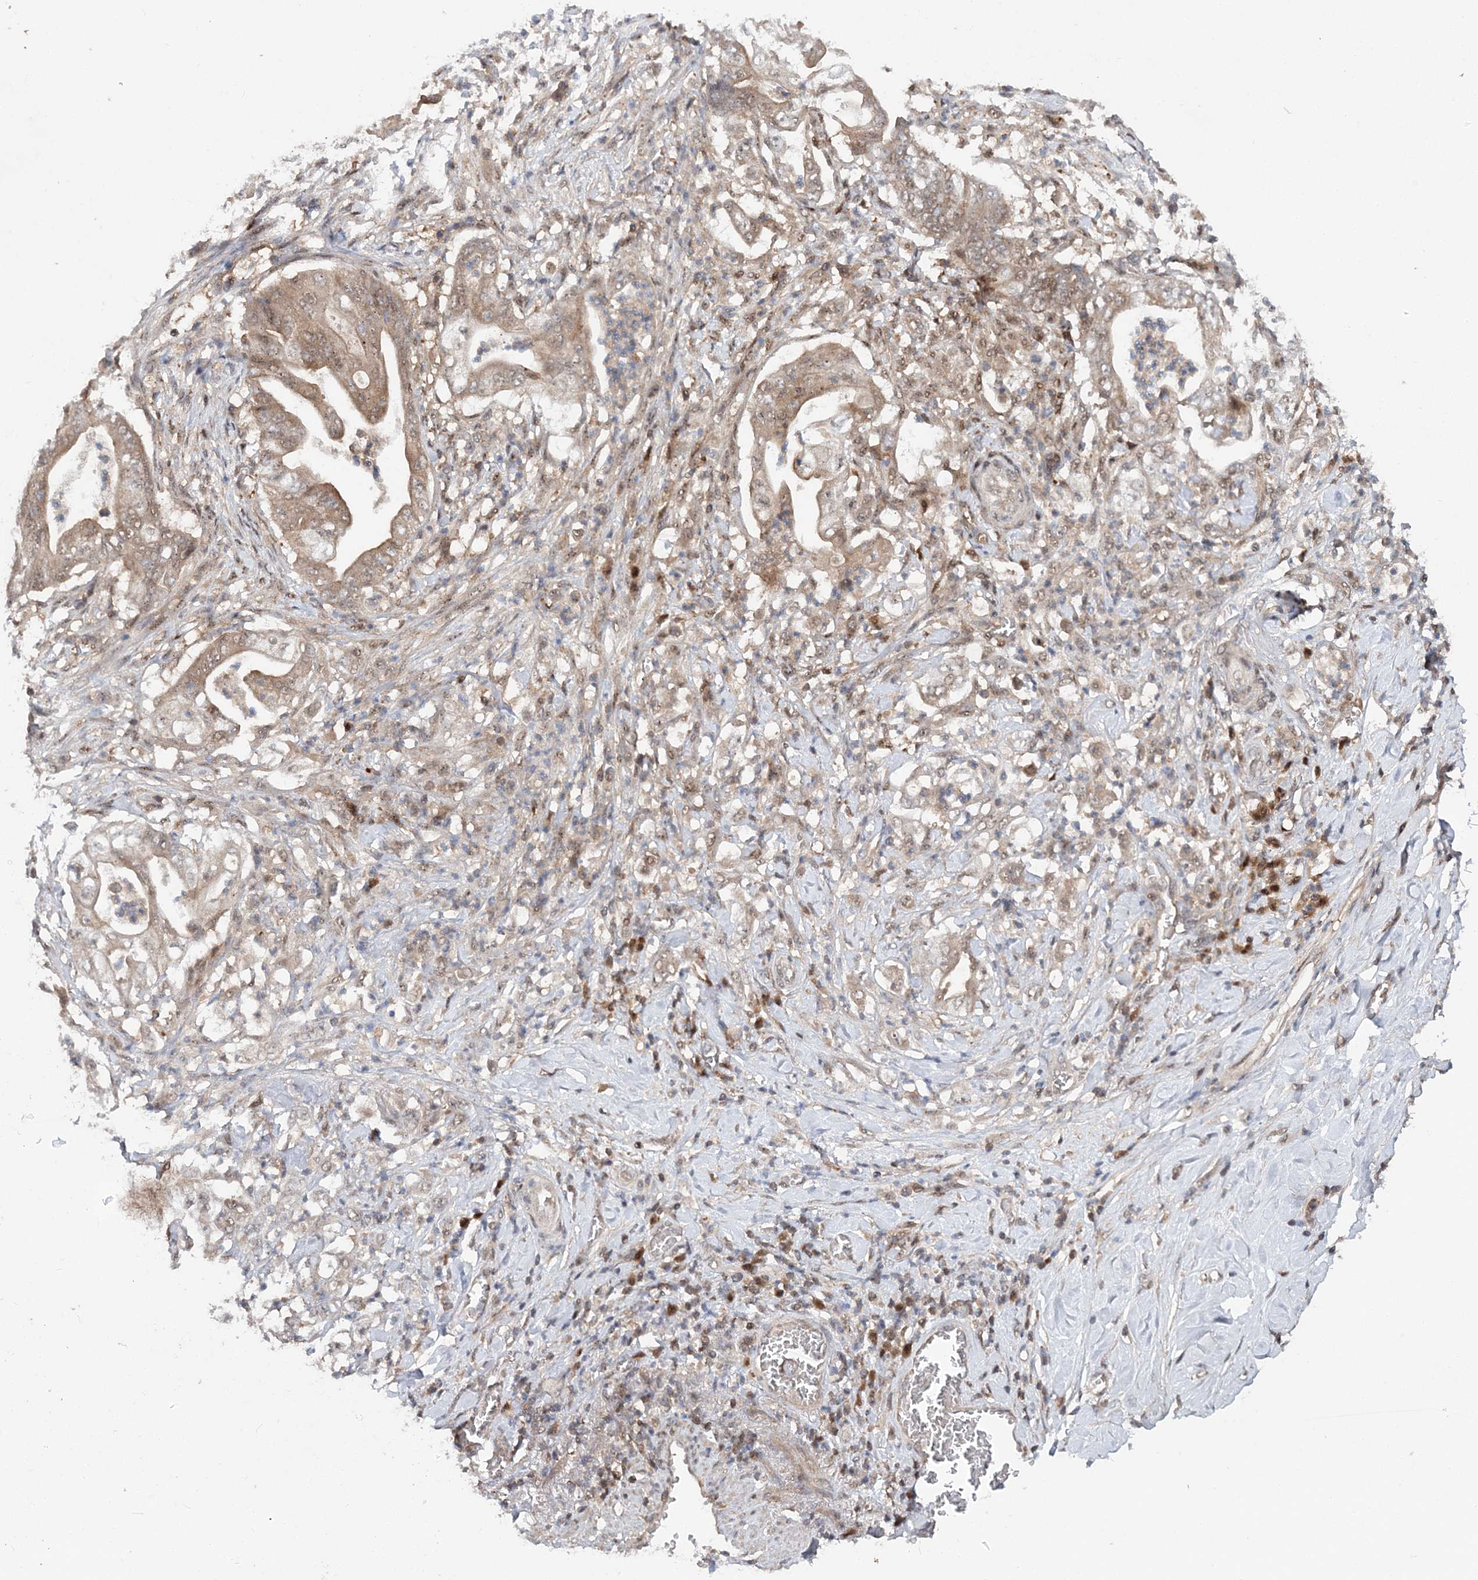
{"staining": {"intensity": "weak", "quantity": ">75%", "location": "cytoplasmic/membranous"}, "tissue": "stomach cancer", "cell_type": "Tumor cells", "image_type": "cancer", "snomed": [{"axis": "morphology", "description": "Adenocarcinoma, NOS"}, {"axis": "topography", "description": "Stomach"}], "caption": "Protein staining of stomach adenocarcinoma tissue reveals weak cytoplasmic/membranous expression in about >75% of tumor cells.", "gene": "NIF3L1", "patient": {"sex": "female", "age": 73}}